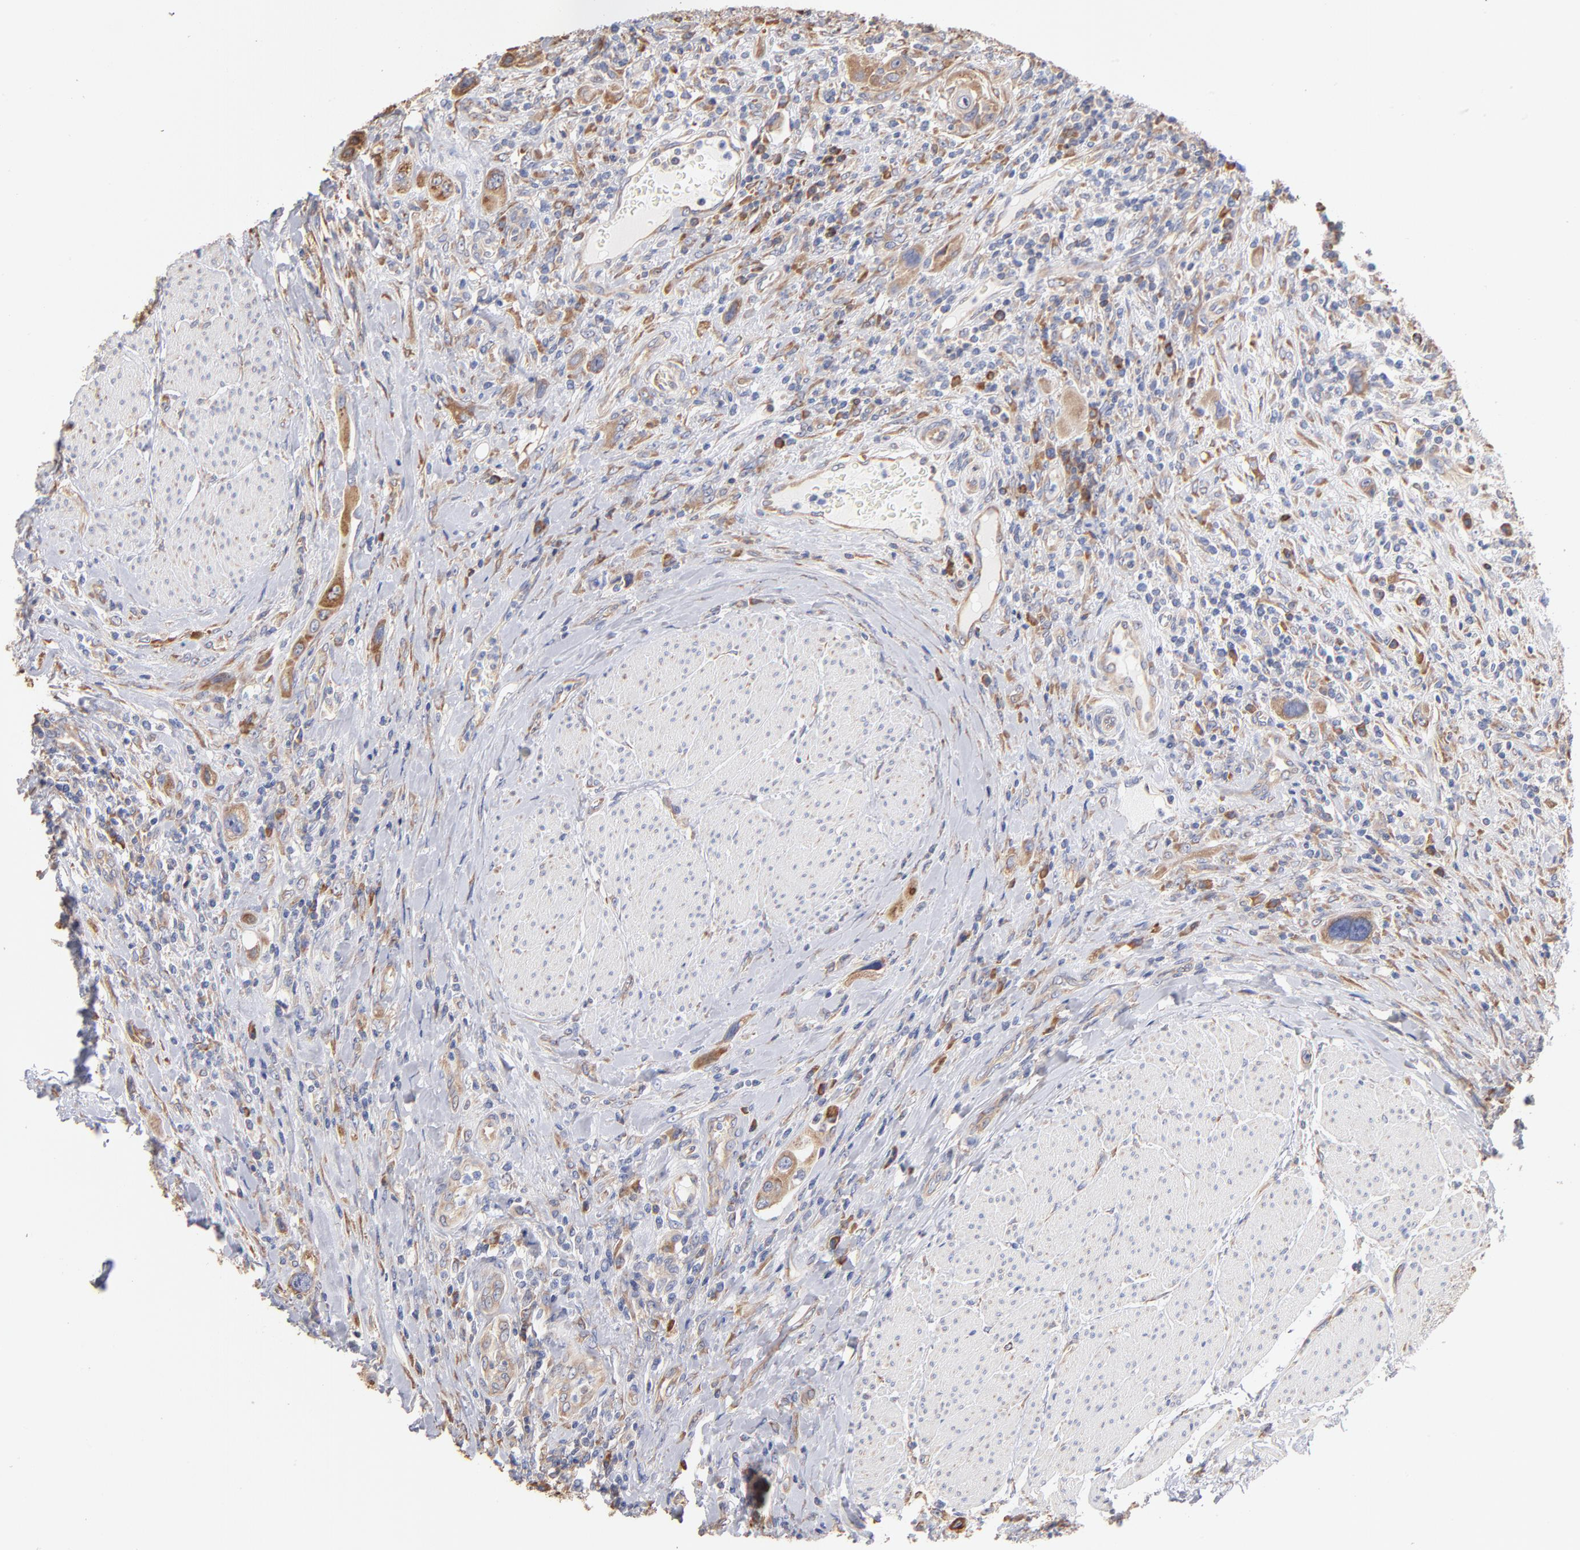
{"staining": {"intensity": "moderate", "quantity": "25%-75%", "location": "cytoplasmic/membranous"}, "tissue": "urothelial cancer", "cell_type": "Tumor cells", "image_type": "cancer", "snomed": [{"axis": "morphology", "description": "Urothelial carcinoma, High grade"}, {"axis": "topography", "description": "Urinary bladder"}], "caption": "A histopathology image showing moderate cytoplasmic/membranous expression in about 25%-75% of tumor cells in high-grade urothelial carcinoma, as visualized by brown immunohistochemical staining.", "gene": "RPL9", "patient": {"sex": "male", "age": 50}}